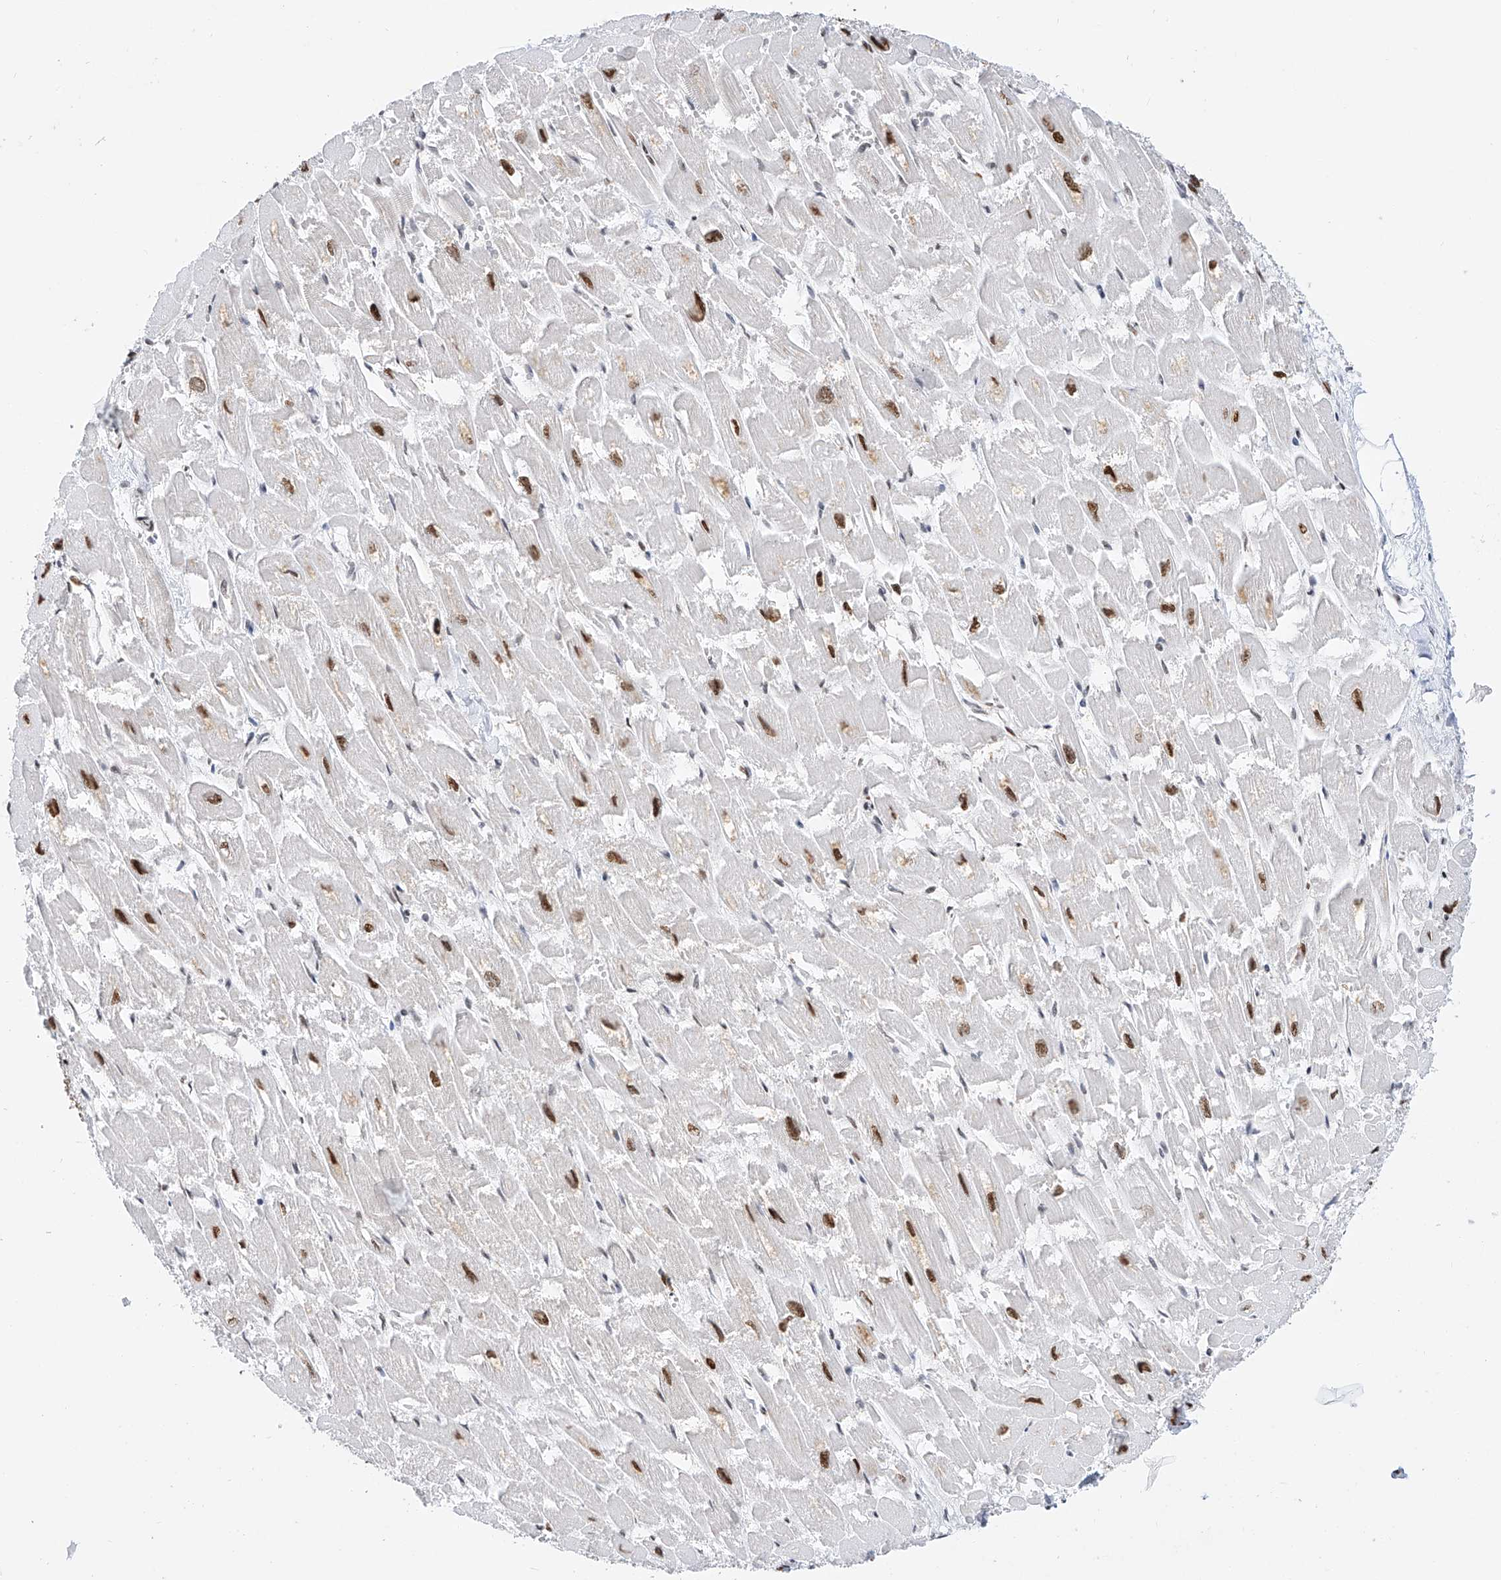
{"staining": {"intensity": "strong", "quantity": "25%-75%", "location": "nuclear"}, "tissue": "heart muscle", "cell_type": "Cardiomyocytes", "image_type": "normal", "snomed": [{"axis": "morphology", "description": "Normal tissue, NOS"}, {"axis": "topography", "description": "Heart"}], "caption": "The photomicrograph reveals a brown stain indicating the presence of a protein in the nuclear of cardiomyocytes in heart muscle. The staining was performed using DAB to visualize the protein expression in brown, while the nuclei were stained in blue with hematoxylin (Magnification: 20x).", "gene": "SRSF6", "patient": {"sex": "male", "age": 54}}